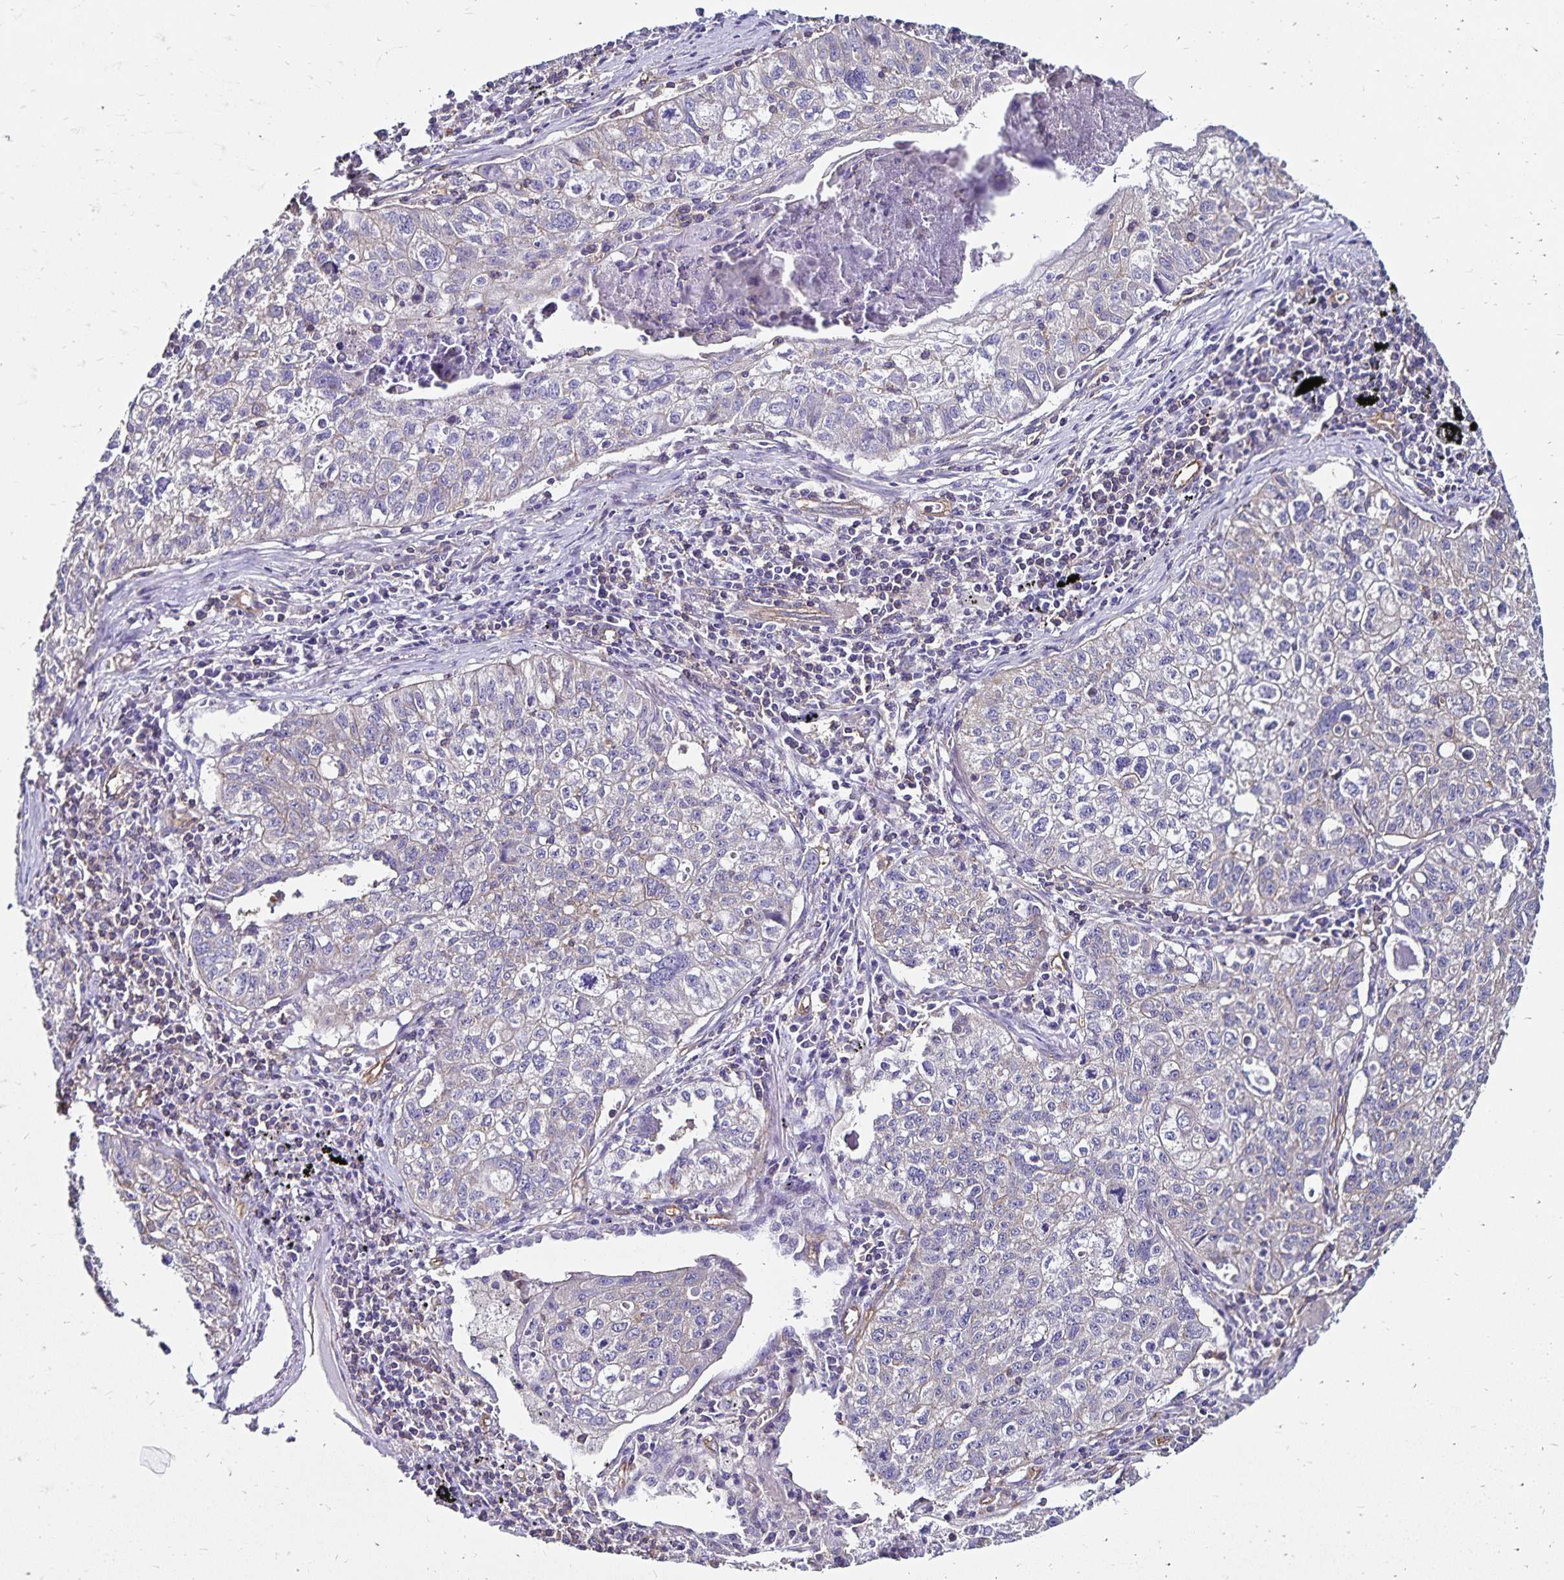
{"staining": {"intensity": "negative", "quantity": "none", "location": "none"}, "tissue": "lung cancer", "cell_type": "Tumor cells", "image_type": "cancer", "snomed": [{"axis": "morphology", "description": "Normal morphology"}, {"axis": "morphology", "description": "Aneuploidy"}, {"axis": "morphology", "description": "Squamous cell carcinoma, NOS"}, {"axis": "topography", "description": "Lymph node"}, {"axis": "topography", "description": "Lung"}], "caption": "IHC photomicrograph of neoplastic tissue: human lung cancer stained with DAB reveals no significant protein staining in tumor cells. (Brightfield microscopy of DAB immunohistochemistry (IHC) at high magnification).", "gene": "RPRML", "patient": {"sex": "female", "age": 76}}